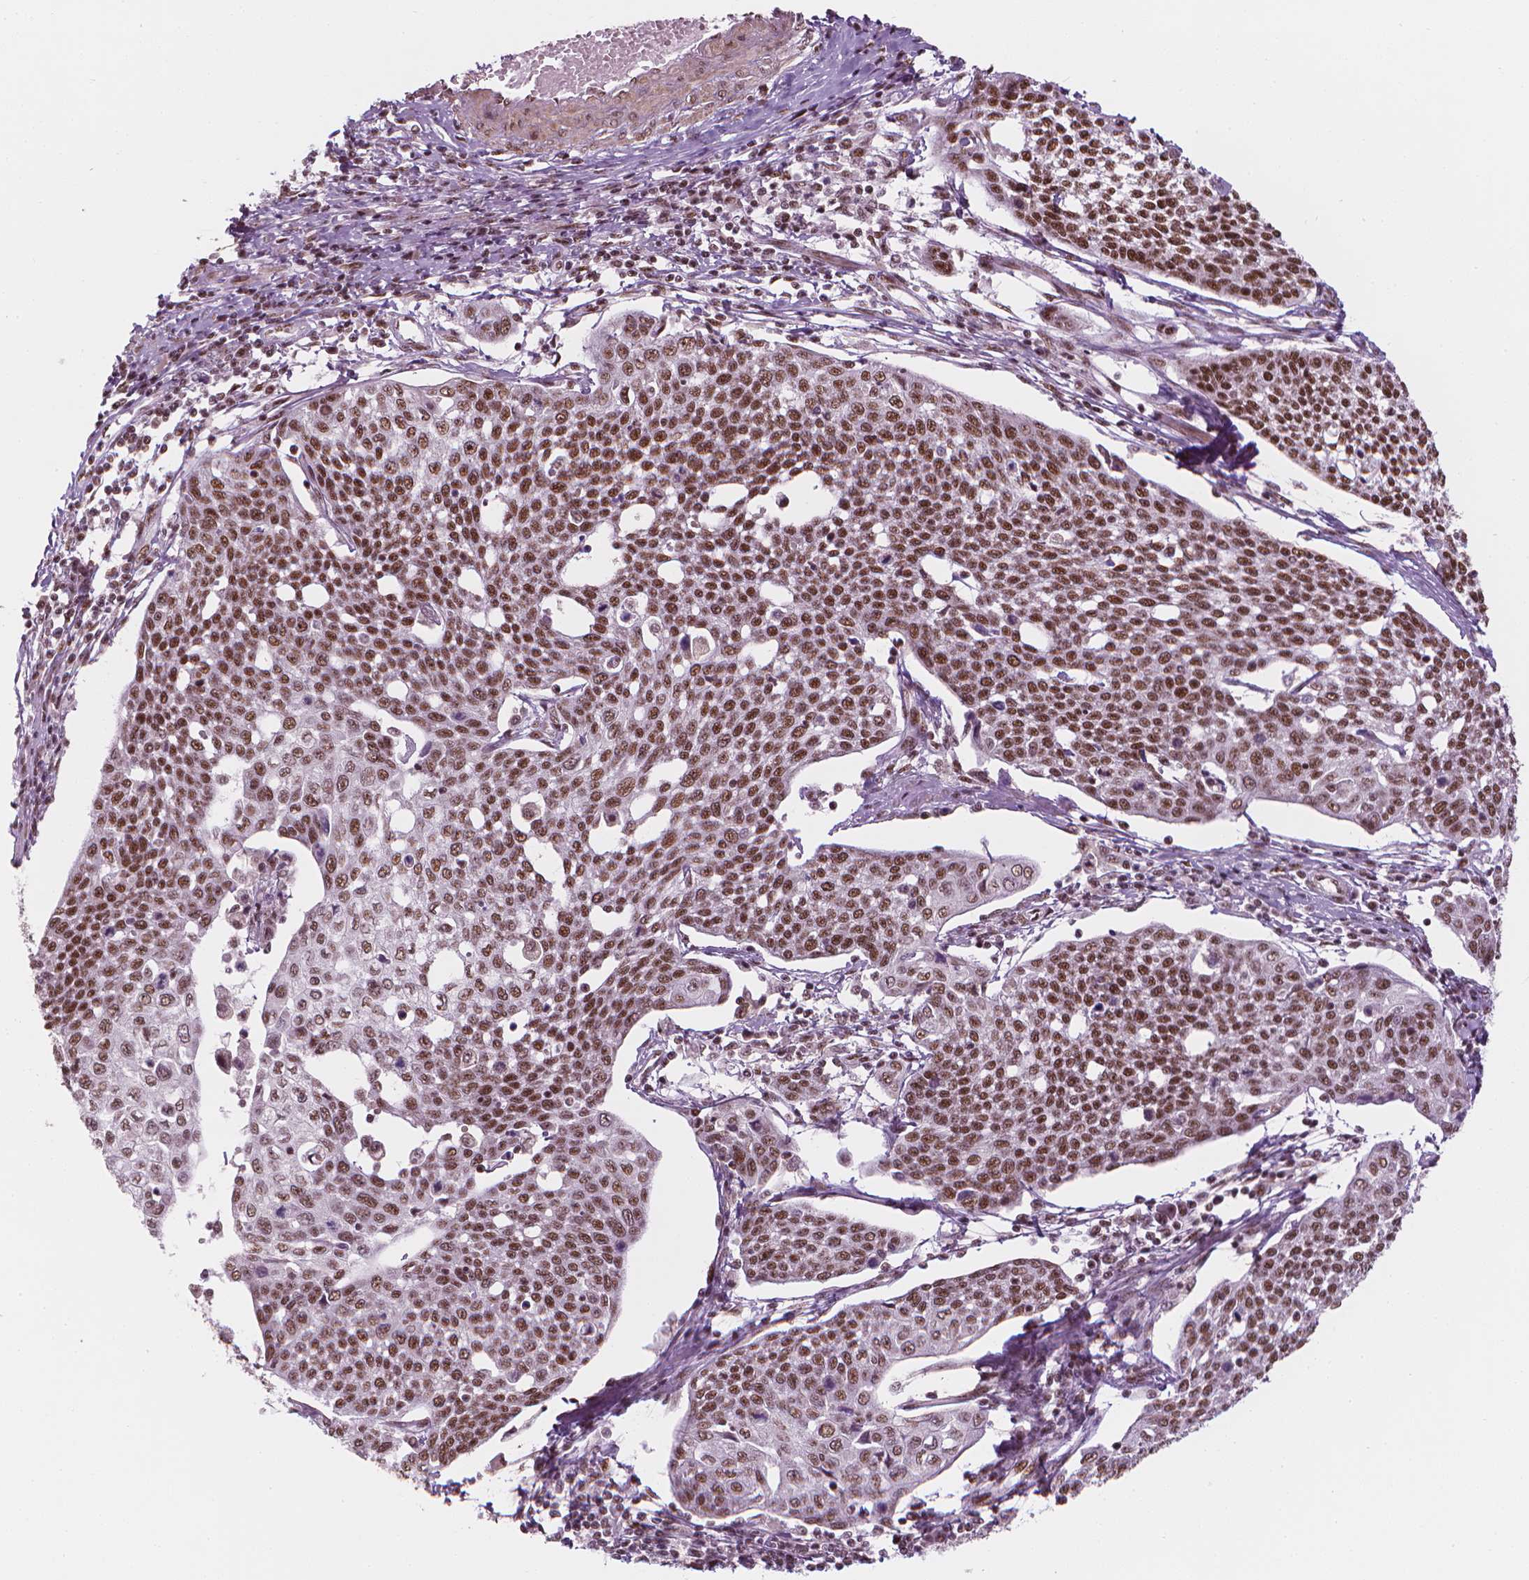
{"staining": {"intensity": "moderate", "quantity": ">75%", "location": "nuclear"}, "tissue": "cervical cancer", "cell_type": "Tumor cells", "image_type": "cancer", "snomed": [{"axis": "morphology", "description": "Squamous cell carcinoma, NOS"}, {"axis": "topography", "description": "Cervix"}], "caption": "IHC (DAB) staining of human cervical cancer (squamous cell carcinoma) demonstrates moderate nuclear protein expression in approximately >75% of tumor cells.", "gene": "ELF2", "patient": {"sex": "female", "age": 34}}